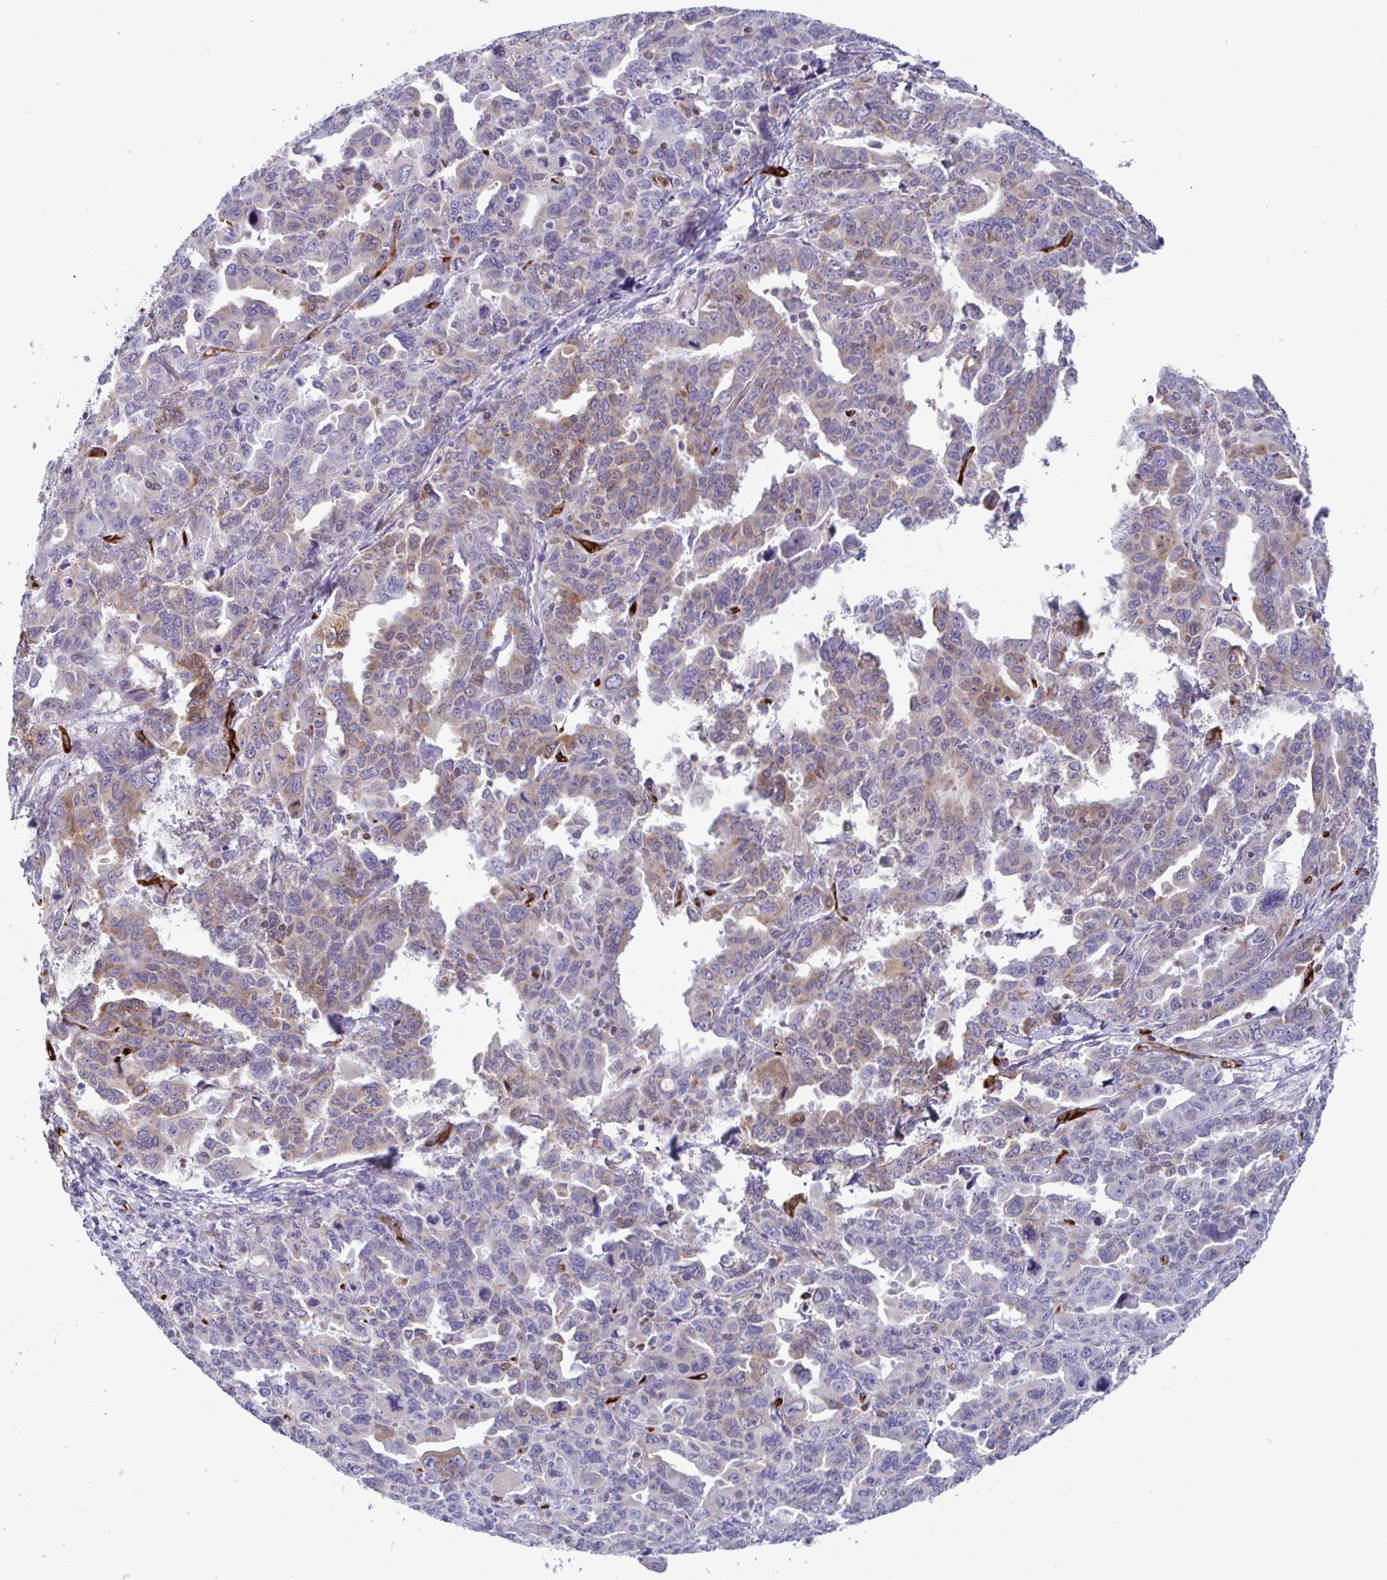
{"staining": {"intensity": "weak", "quantity": "<25%", "location": "cytoplasmic/membranous"}, "tissue": "ovarian cancer", "cell_type": "Tumor cells", "image_type": "cancer", "snomed": [{"axis": "morphology", "description": "Adenocarcinoma, NOS"}, {"axis": "morphology", "description": "Carcinoma, endometroid"}, {"axis": "topography", "description": "Ovary"}], "caption": "DAB (3,3'-diaminobenzidine) immunohistochemical staining of human ovarian endometroid carcinoma reveals no significant expression in tumor cells. Brightfield microscopy of immunohistochemistry (IHC) stained with DAB (brown) and hematoxylin (blue), captured at high magnification.", "gene": "TP53I11", "patient": {"sex": "female", "age": 72}}